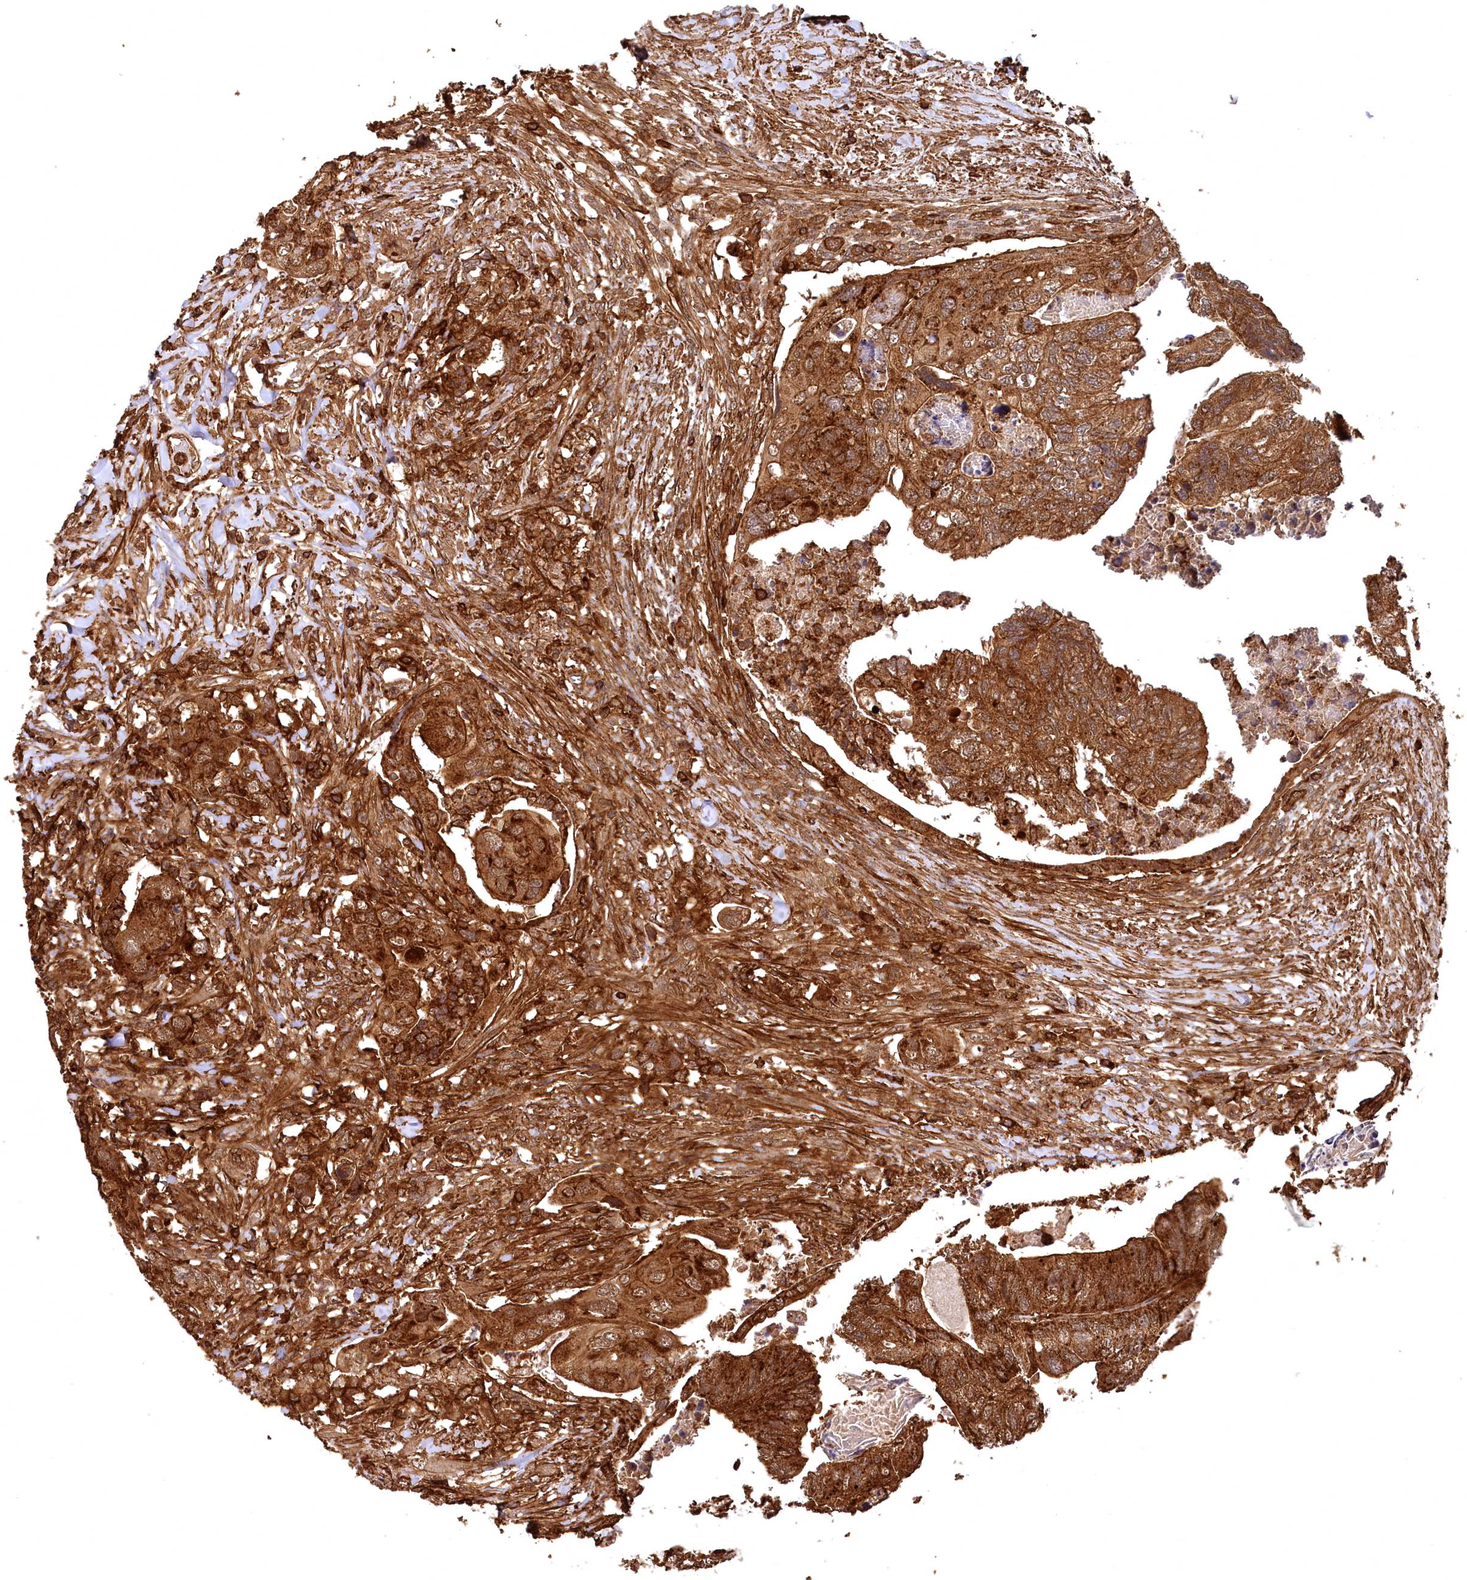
{"staining": {"intensity": "strong", "quantity": ">75%", "location": "cytoplasmic/membranous"}, "tissue": "colorectal cancer", "cell_type": "Tumor cells", "image_type": "cancer", "snomed": [{"axis": "morphology", "description": "Adenocarcinoma, NOS"}, {"axis": "topography", "description": "Rectum"}], "caption": "A micrograph showing strong cytoplasmic/membranous staining in approximately >75% of tumor cells in colorectal adenocarcinoma, as visualized by brown immunohistochemical staining.", "gene": "STUB1", "patient": {"sex": "male", "age": 63}}